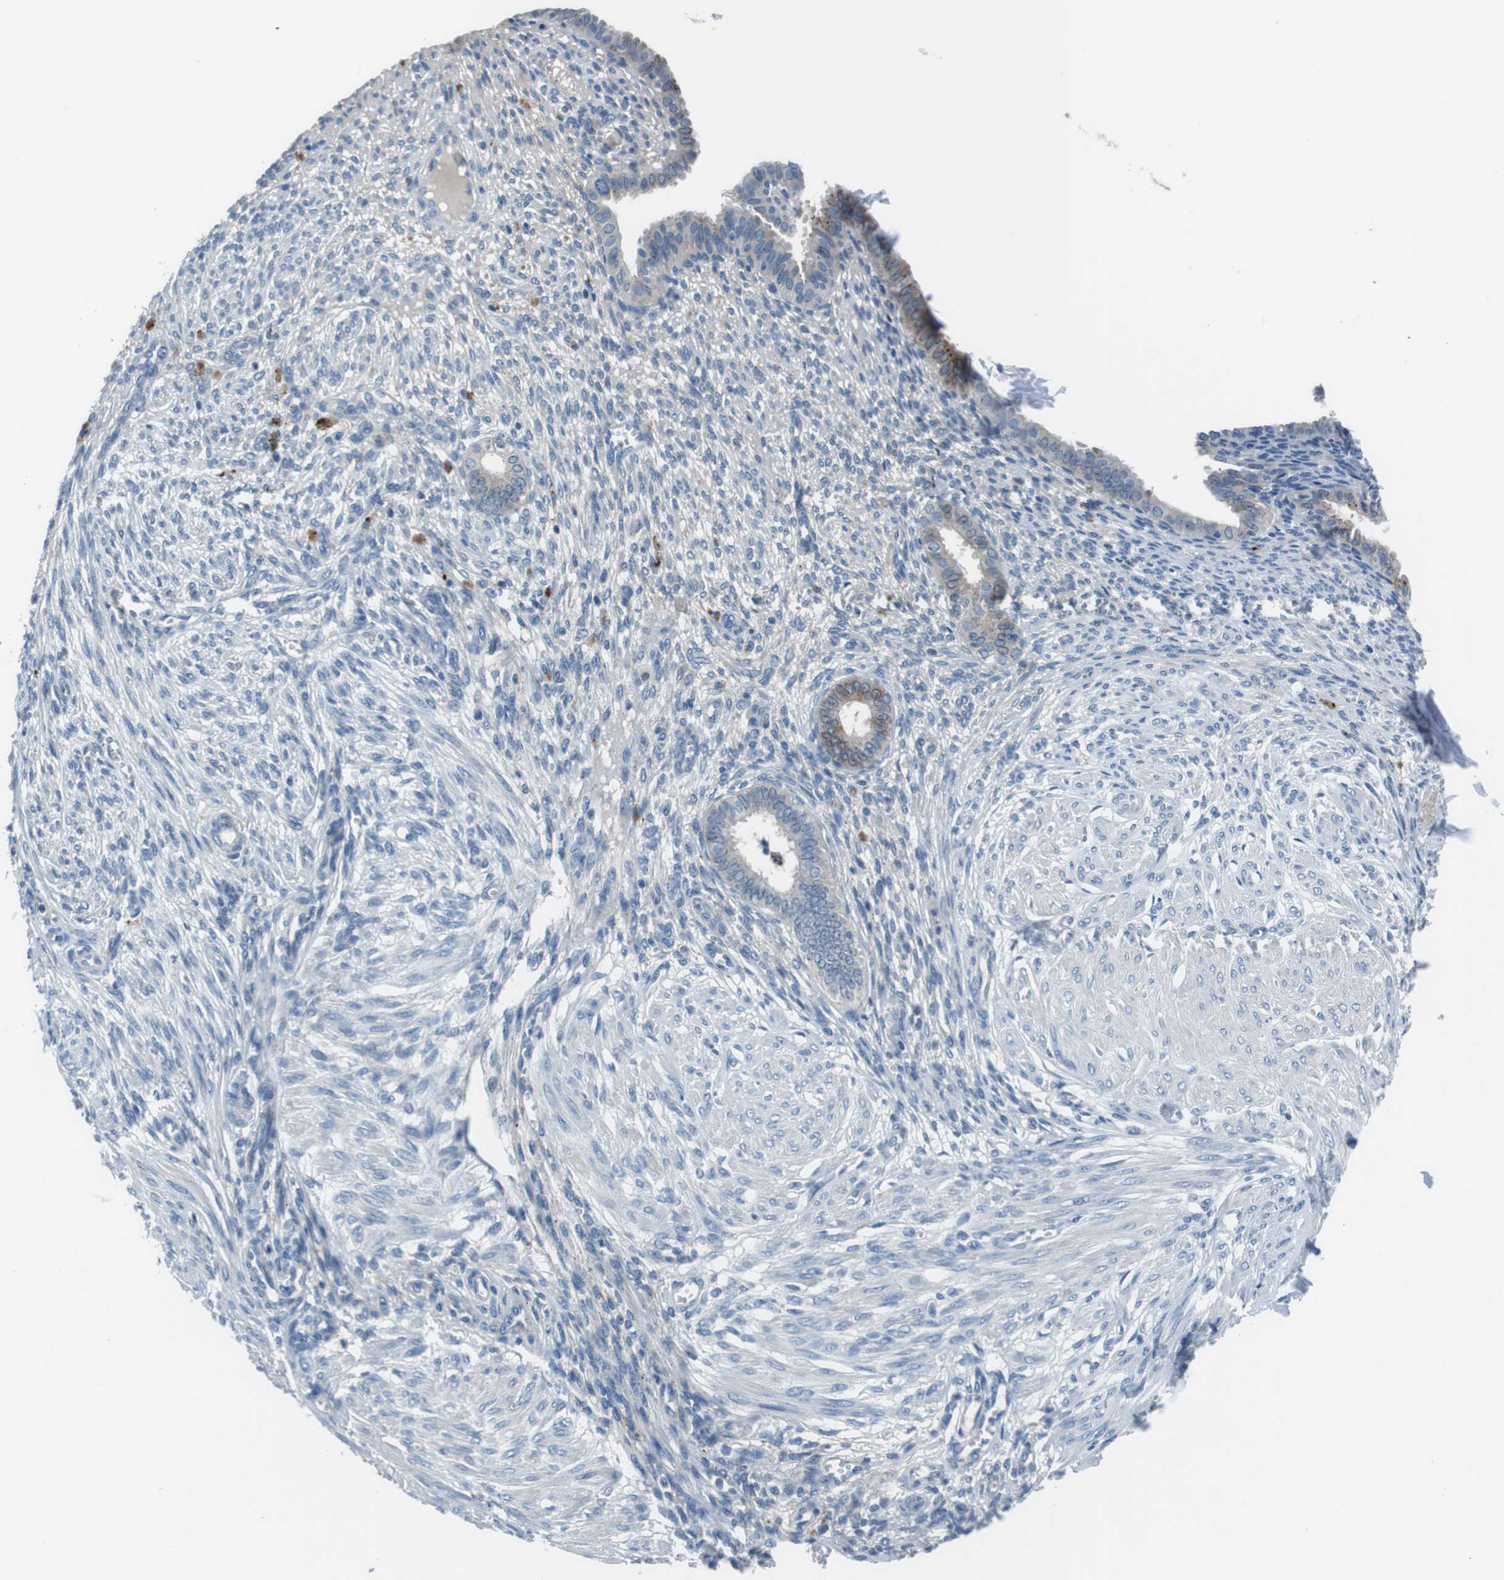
{"staining": {"intensity": "negative", "quantity": "none", "location": "none"}, "tissue": "endometrium", "cell_type": "Cells in endometrial stroma", "image_type": "normal", "snomed": [{"axis": "morphology", "description": "Normal tissue, NOS"}, {"axis": "topography", "description": "Endometrium"}], "caption": "This is an immunohistochemistry (IHC) histopathology image of benign human endometrium. There is no staining in cells in endometrial stroma.", "gene": "TULP3", "patient": {"sex": "female", "age": 72}}